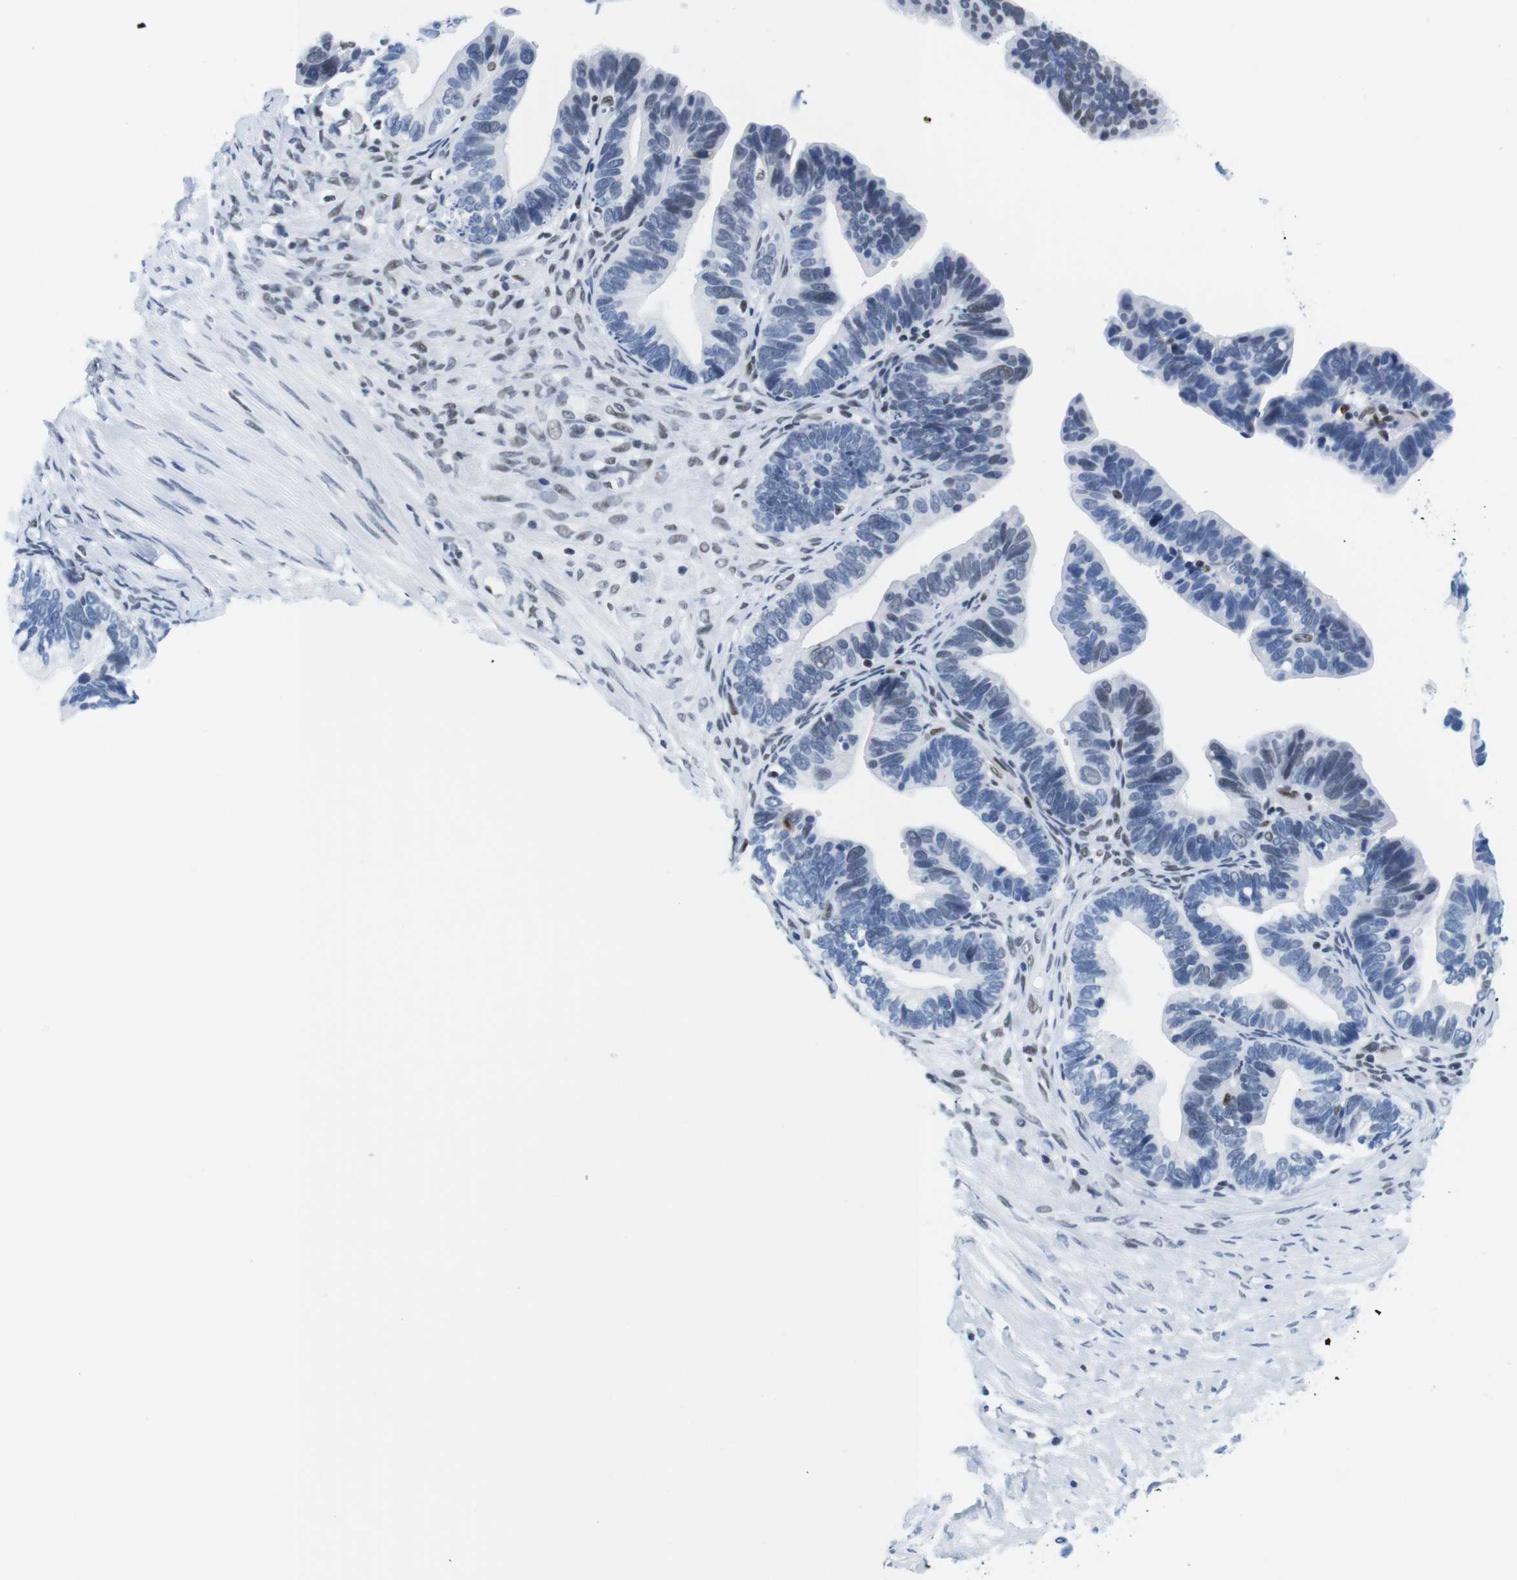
{"staining": {"intensity": "weak", "quantity": "<25%", "location": "nuclear"}, "tissue": "ovarian cancer", "cell_type": "Tumor cells", "image_type": "cancer", "snomed": [{"axis": "morphology", "description": "Cystadenocarcinoma, serous, NOS"}, {"axis": "topography", "description": "Ovary"}], "caption": "An image of ovarian cancer stained for a protein reveals no brown staining in tumor cells.", "gene": "IFI16", "patient": {"sex": "female", "age": 56}}